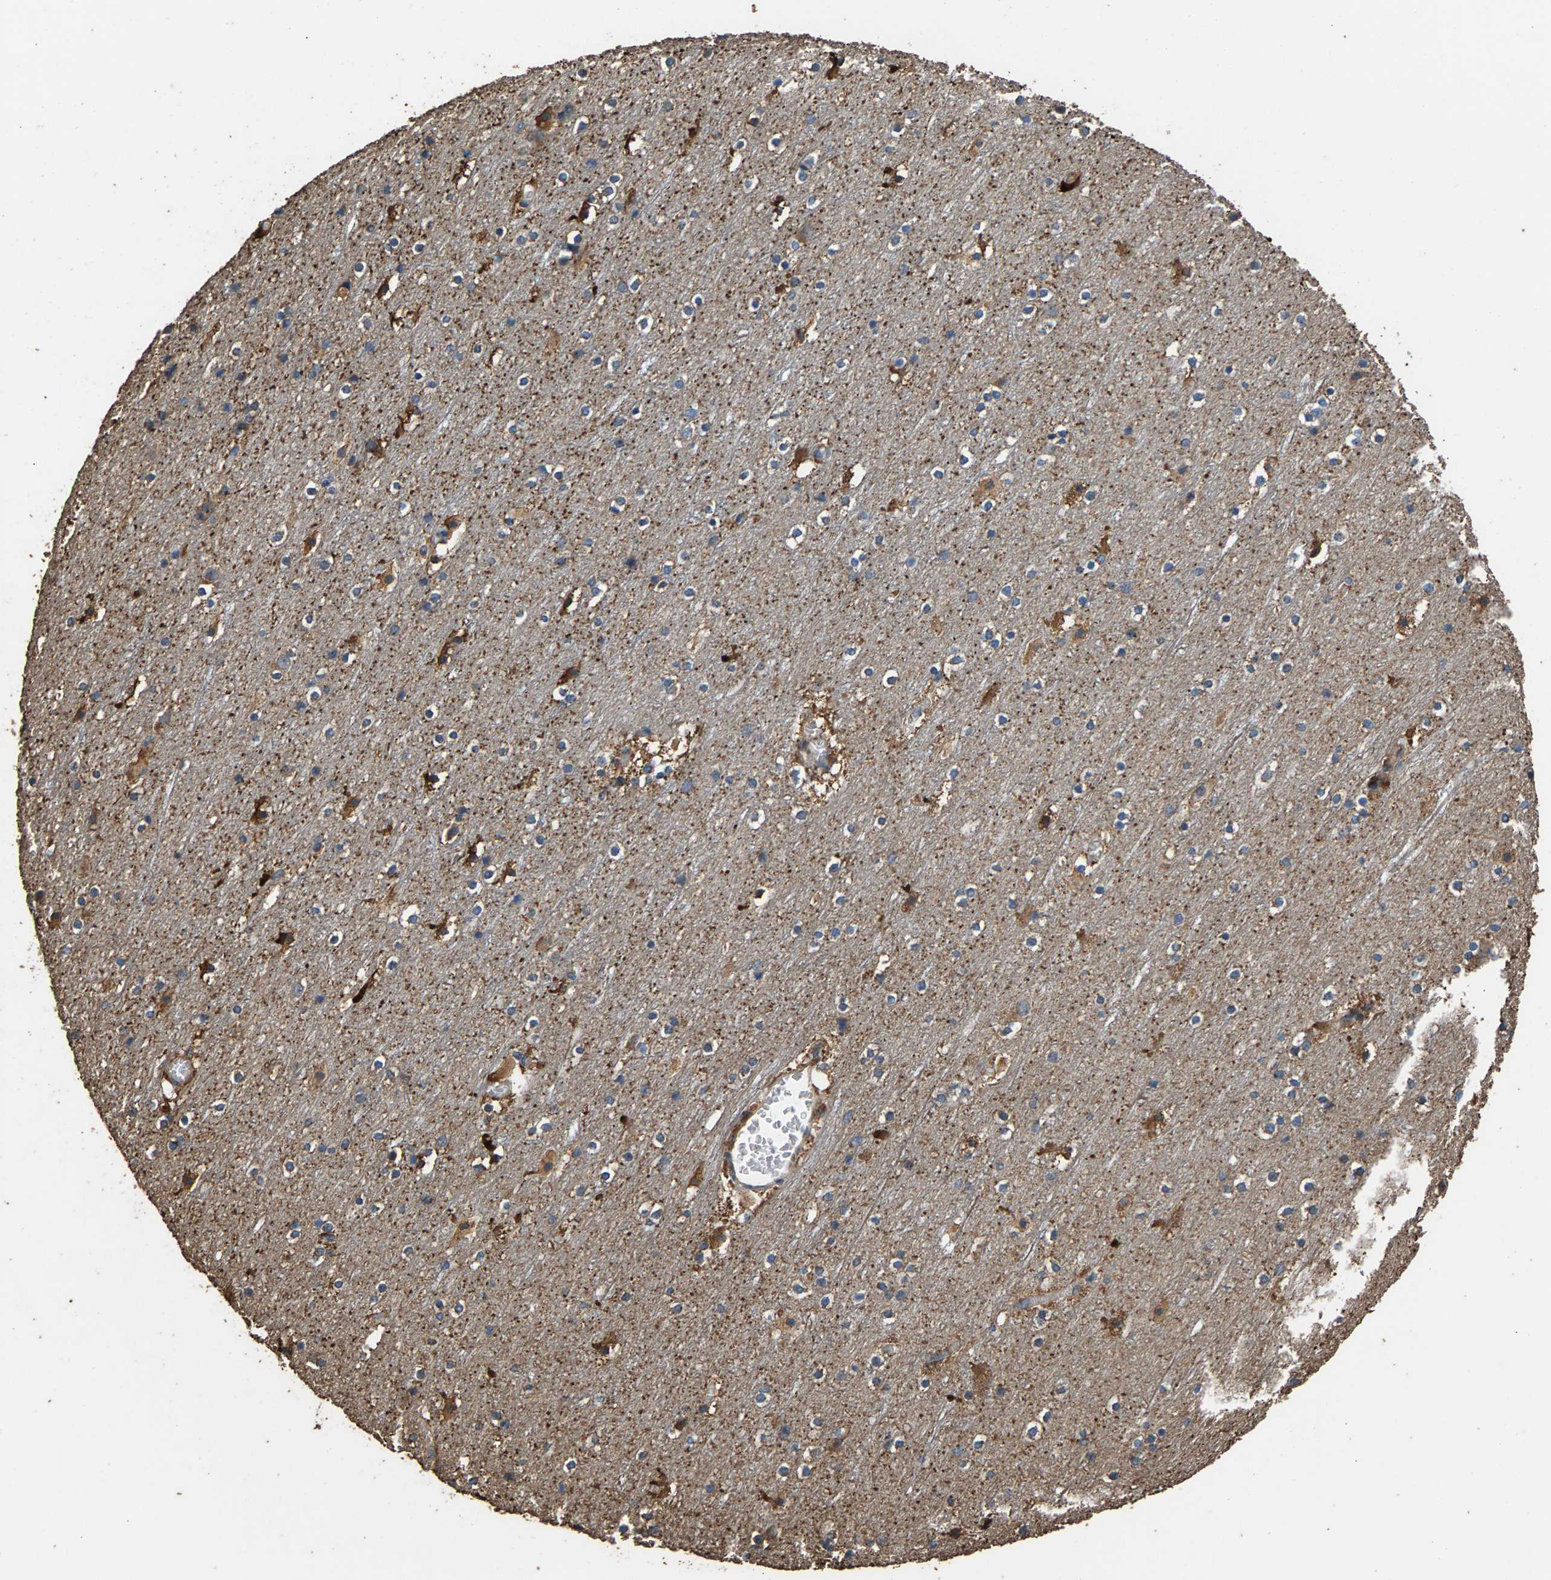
{"staining": {"intensity": "moderate", "quantity": ">75%", "location": "cytoplasmic/membranous"}, "tissue": "cerebral cortex", "cell_type": "Endothelial cells", "image_type": "normal", "snomed": [{"axis": "morphology", "description": "Normal tissue, NOS"}, {"axis": "topography", "description": "Cerebral cortex"}], "caption": "There is medium levels of moderate cytoplasmic/membranous expression in endothelial cells of benign cerebral cortex, as demonstrated by immunohistochemical staining (brown color).", "gene": "MRPL27", "patient": {"sex": "male", "age": 45}}